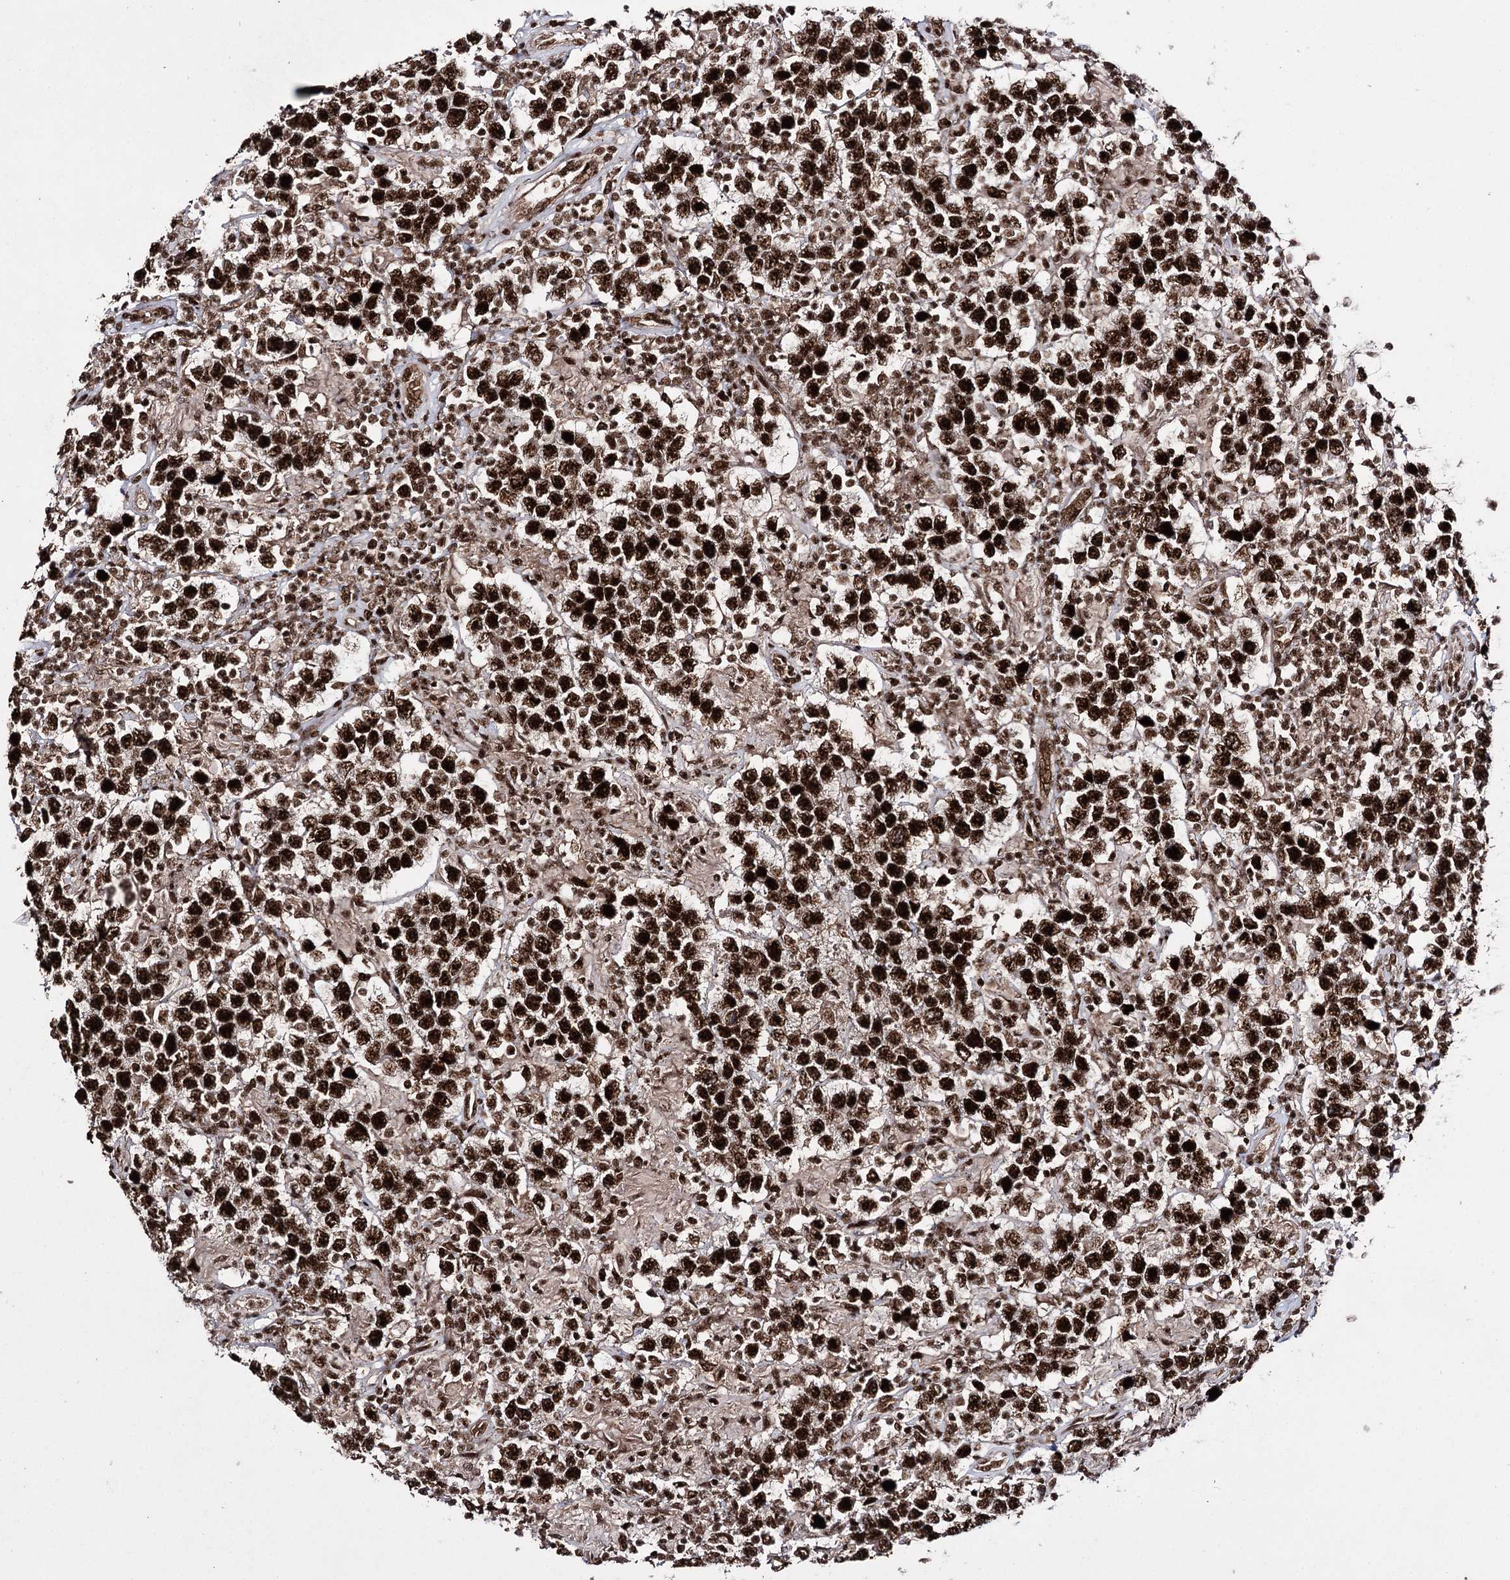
{"staining": {"intensity": "strong", "quantity": ">75%", "location": "nuclear"}, "tissue": "testis cancer", "cell_type": "Tumor cells", "image_type": "cancer", "snomed": [{"axis": "morphology", "description": "Normal tissue, NOS"}, {"axis": "morphology", "description": "Urothelial carcinoma, High grade"}, {"axis": "morphology", "description": "Seminoma, NOS"}, {"axis": "morphology", "description": "Carcinoma, Embryonal, NOS"}, {"axis": "topography", "description": "Urinary bladder"}, {"axis": "topography", "description": "Testis"}], "caption": "Immunohistochemical staining of human testis cancer demonstrates high levels of strong nuclear staining in approximately >75% of tumor cells. The staining was performed using DAB, with brown indicating positive protein expression. Nuclei are stained blue with hematoxylin.", "gene": "PRPF40A", "patient": {"sex": "male", "age": 41}}